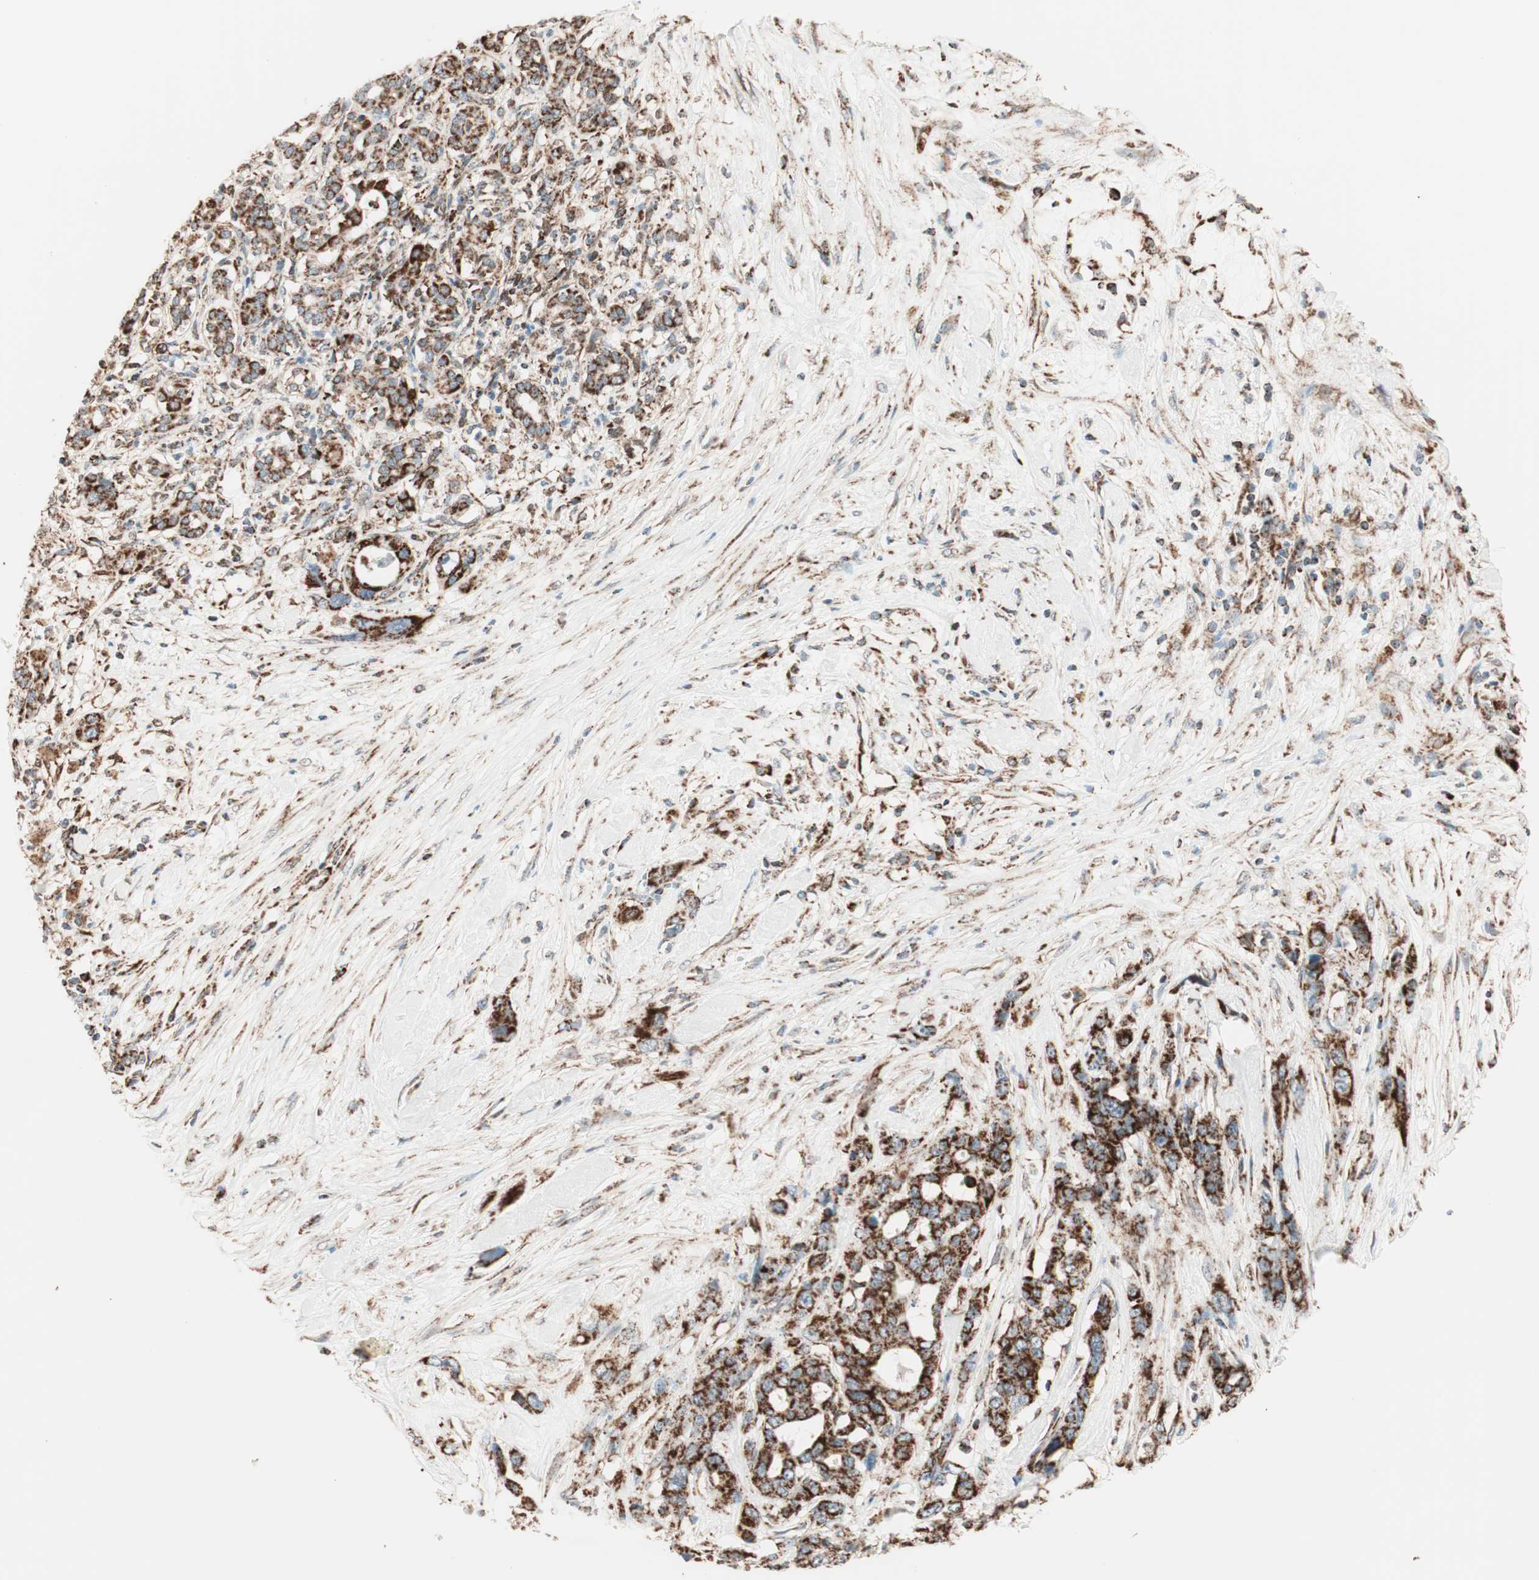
{"staining": {"intensity": "strong", "quantity": ">75%", "location": "cytoplasmic/membranous"}, "tissue": "pancreatic cancer", "cell_type": "Tumor cells", "image_type": "cancer", "snomed": [{"axis": "morphology", "description": "Adenocarcinoma, NOS"}, {"axis": "topography", "description": "Pancreas"}], "caption": "Brown immunohistochemical staining in pancreatic adenocarcinoma shows strong cytoplasmic/membranous staining in approximately >75% of tumor cells. The staining was performed using DAB (3,3'-diaminobenzidine), with brown indicating positive protein expression. Nuclei are stained blue with hematoxylin.", "gene": "TOMM22", "patient": {"sex": "male", "age": 46}}